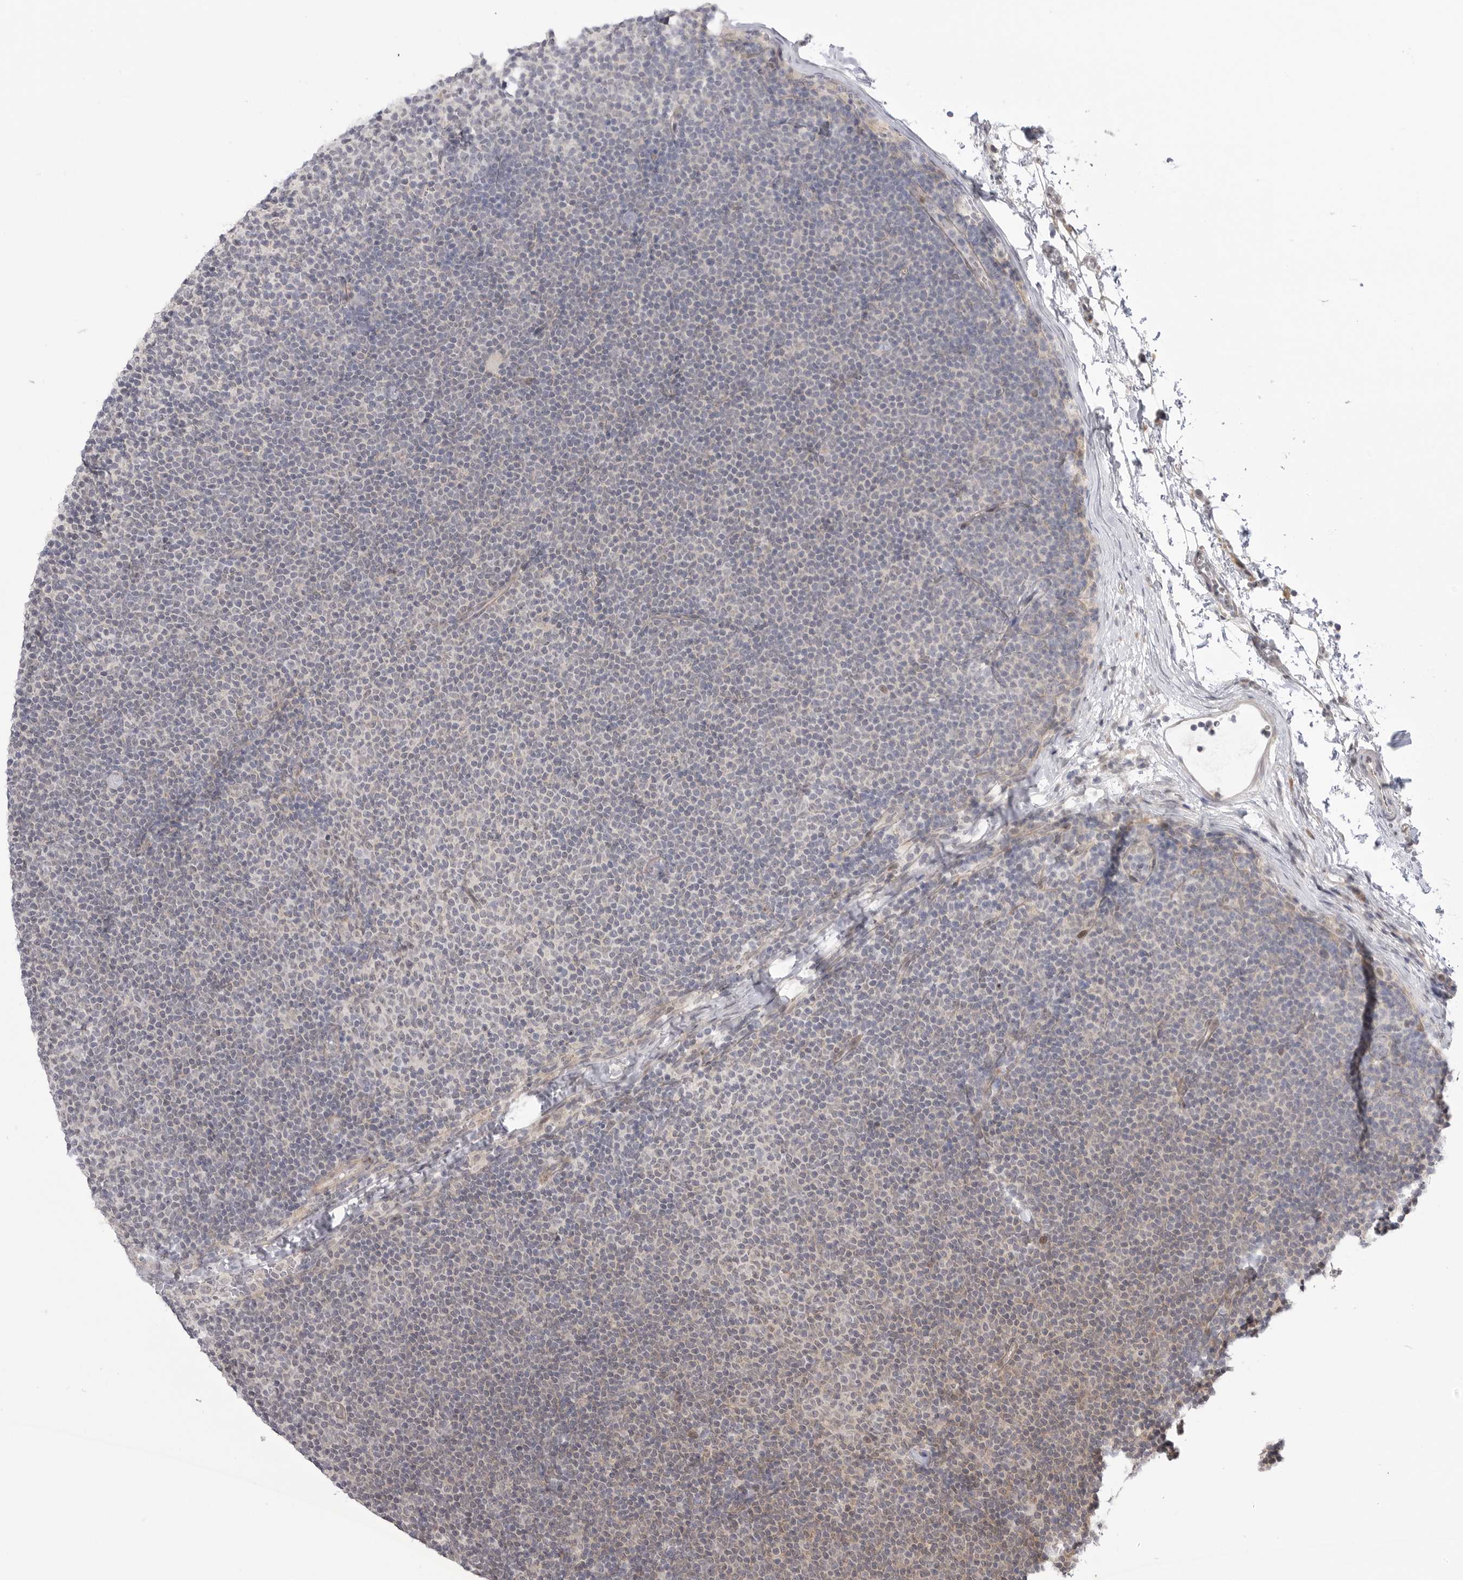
{"staining": {"intensity": "negative", "quantity": "none", "location": "none"}, "tissue": "lymphoma", "cell_type": "Tumor cells", "image_type": "cancer", "snomed": [{"axis": "morphology", "description": "Malignant lymphoma, non-Hodgkin's type, Low grade"}, {"axis": "topography", "description": "Lymph node"}], "caption": "Immunohistochemistry photomicrograph of neoplastic tissue: human lymphoma stained with DAB displays no significant protein positivity in tumor cells.", "gene": "GGT6", "patient": {"sex": "female", "age": 53}}